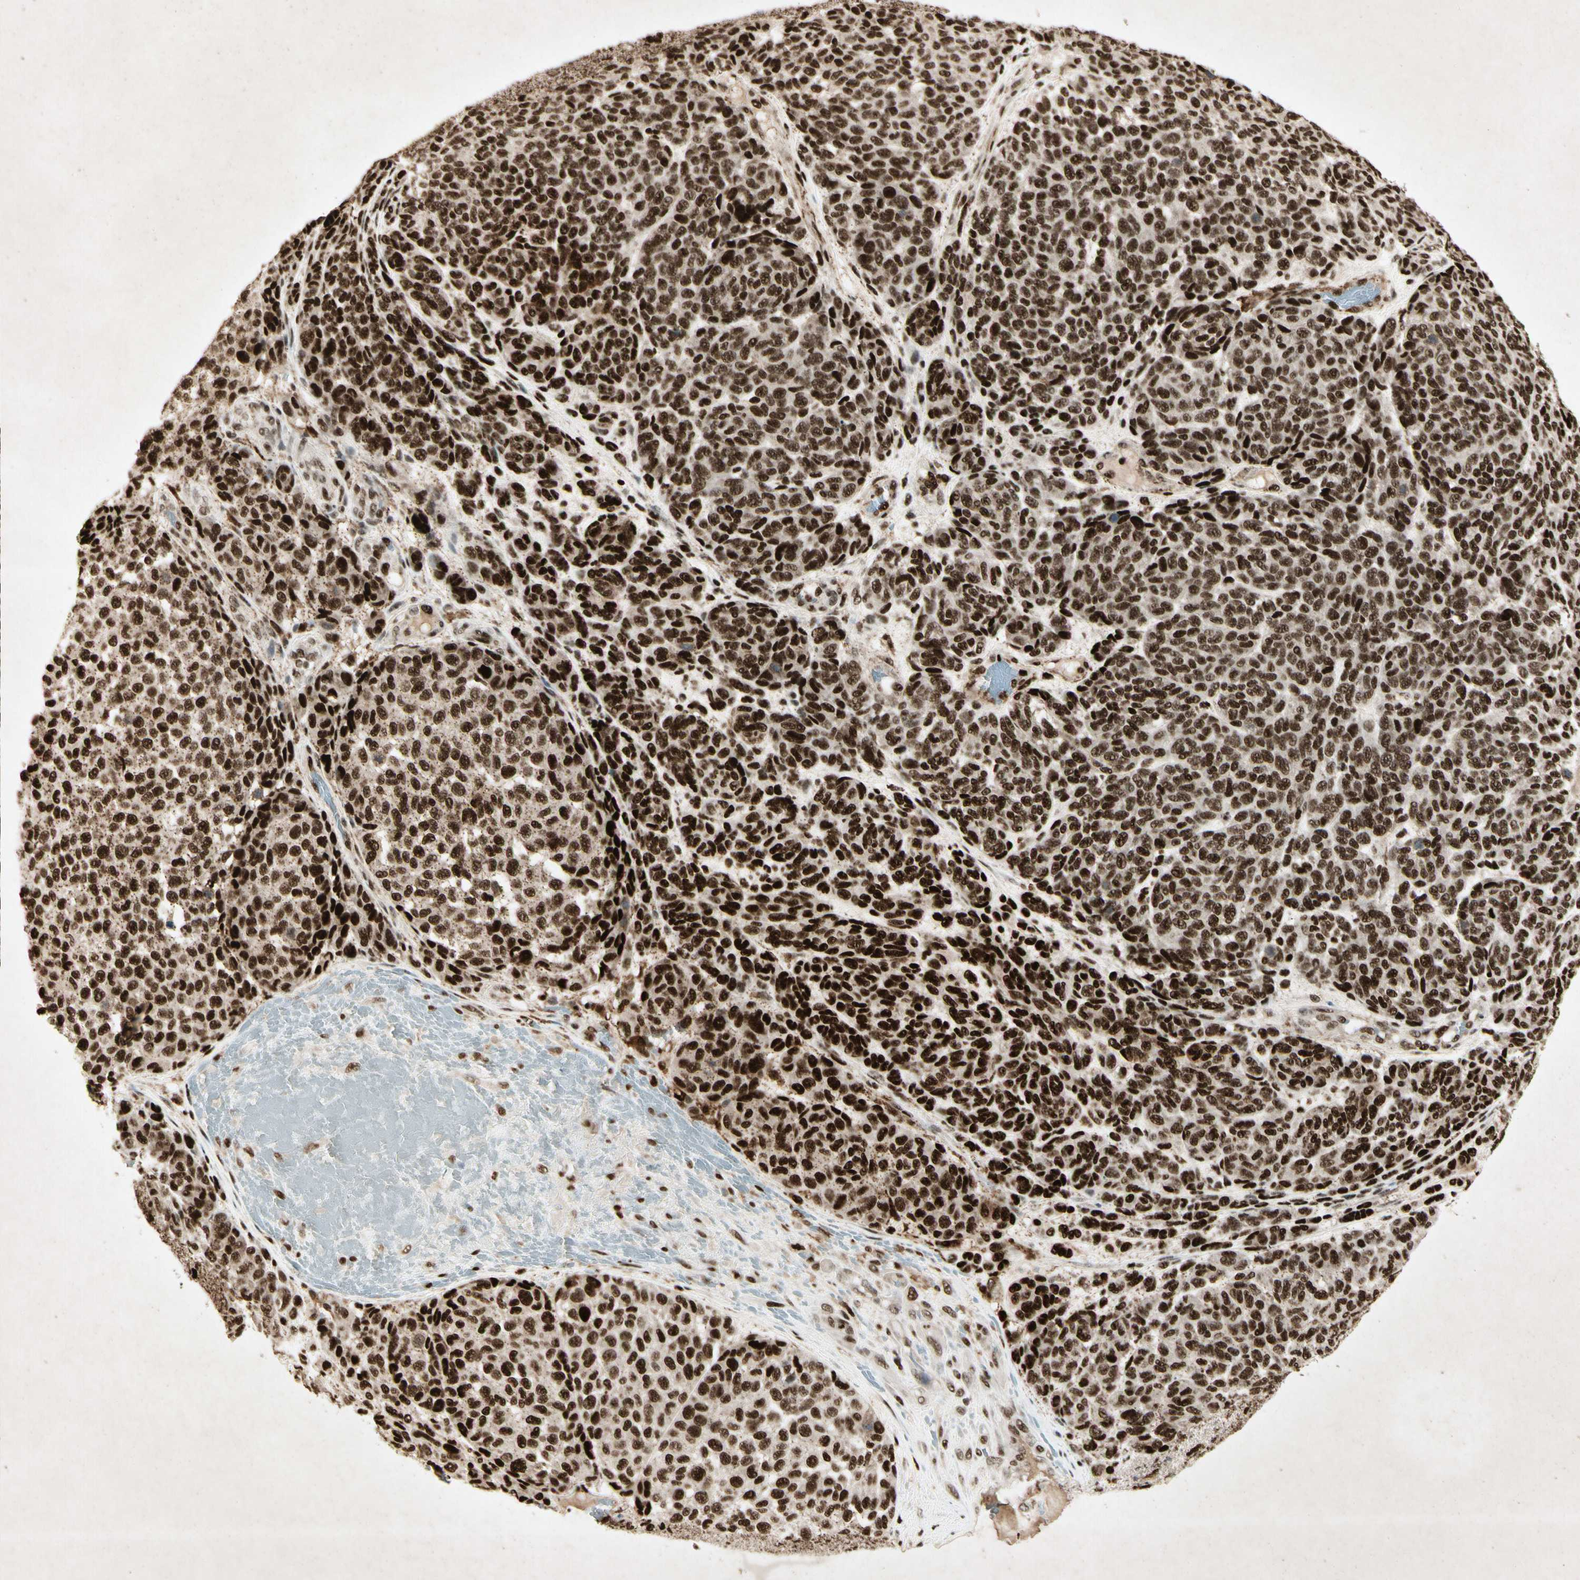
{"staining": {"intensity": "strong", "quantity": ">75%", "location": "cytoplasmic/membranous,nuclear"}, "tissue": "melanoma", "cell_type": "Tumor cells", "image_type": "cancer", "snomed": [{"axis": "morphology", "description": "Malignant melanoma, NOS"}, {"axis": "topography", "description": "Skin"}], "caption": "Melanoma stained with DAB (3,3'-diaminobenzidine) immunohistochemistry demonstrates high levels of strong cytoplasmic/membranous and nuclear staining in about >75% of tumor cells. The staining was performed using DAB (3,3'-diaminobenzidine), with brown indicating positive protein expression. Nuclei are stained blue with hematoxylin.", "gene": "RNF43", "patient": {"sex": "male", "age": 59}}